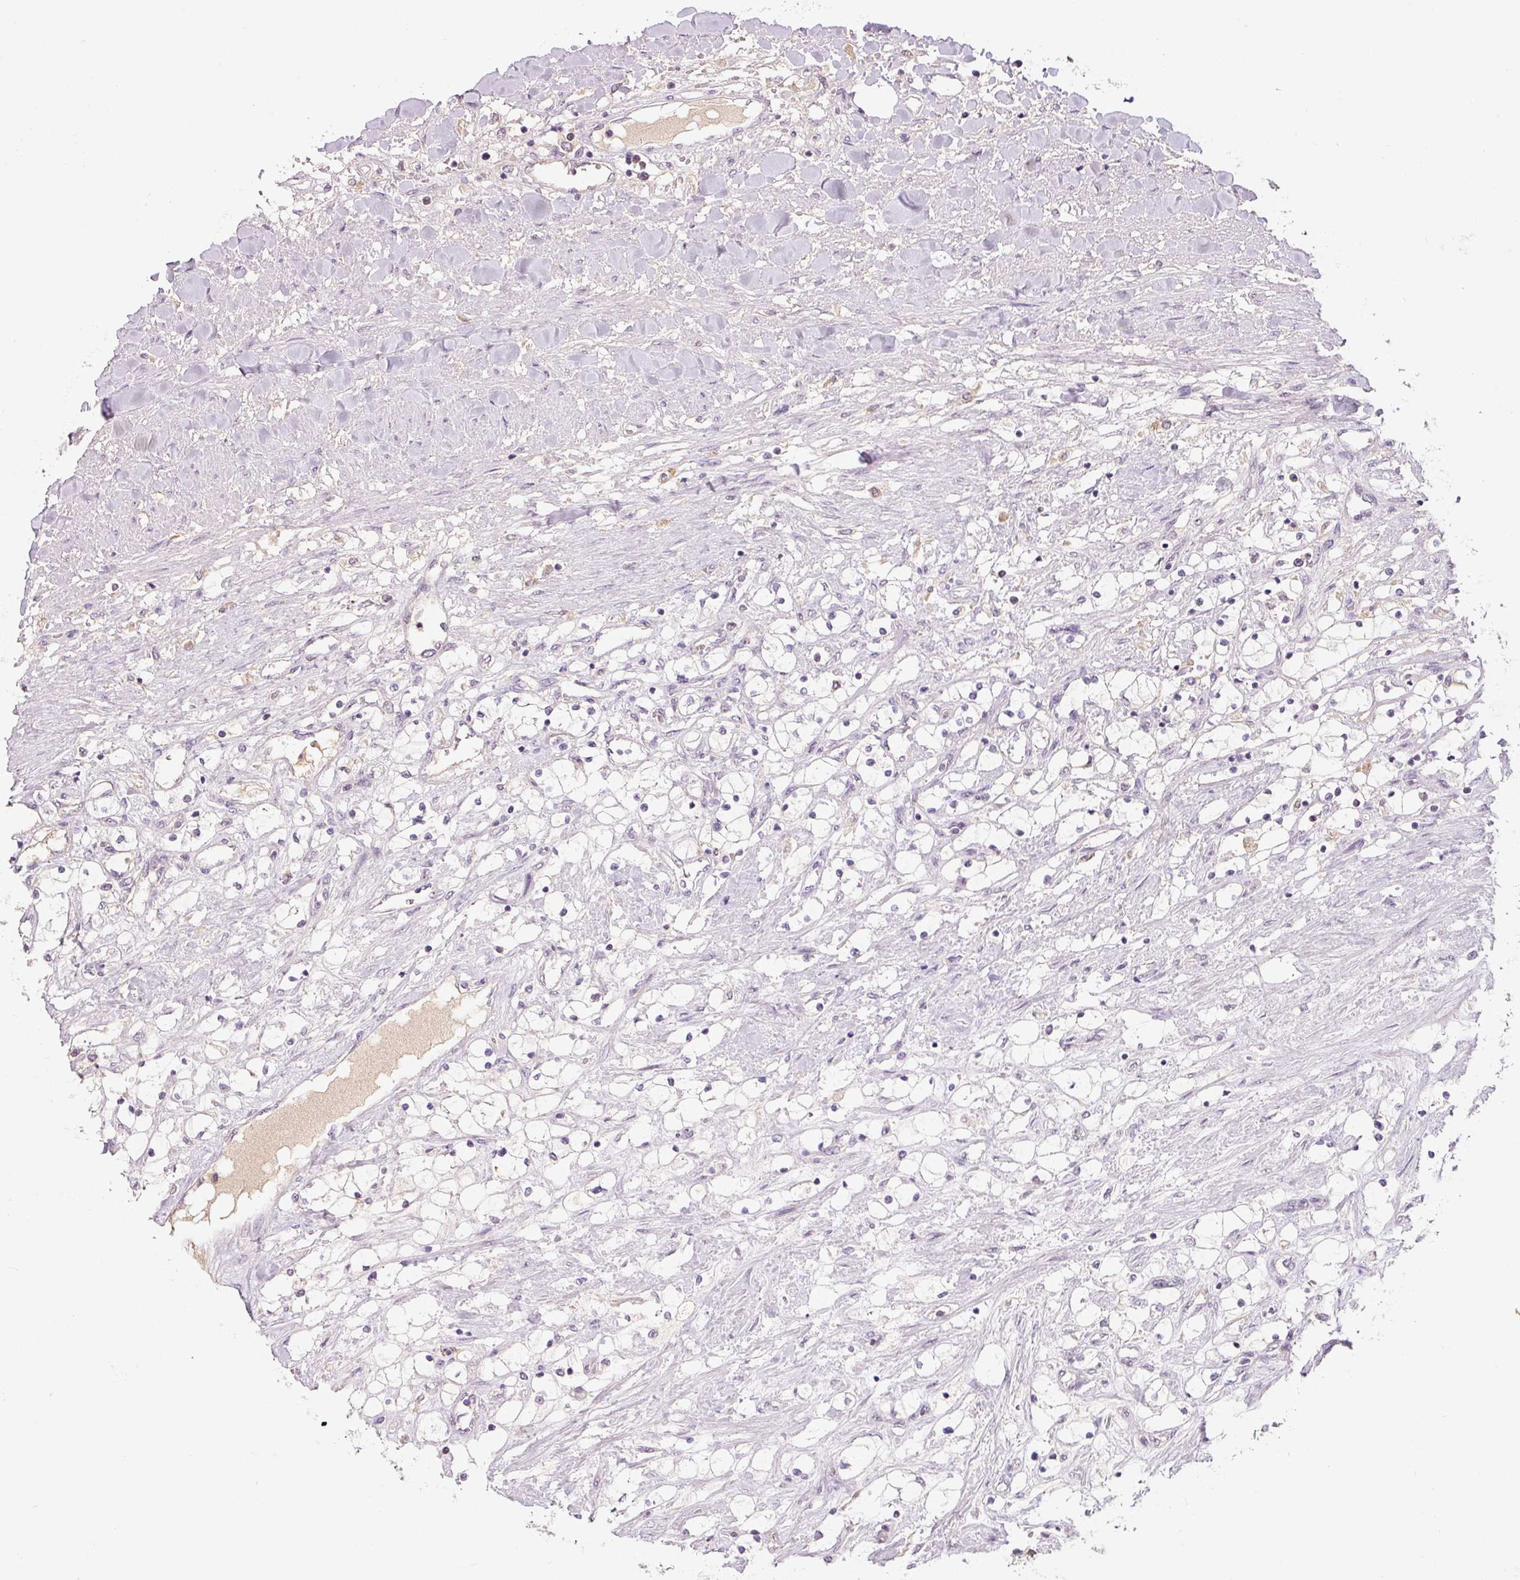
{"staining": {"intensity": "negative", "quantity": "none", "location": "none"}, "tissue": "renal cancer", "cell_type": "Tumor cells", "image_type": "cancer", "snomed": [{"axis": "morphology", "description": "Adenocarcinoma, NOS"}, {"axis": "topography", "description": "Kidney"}], "caption": "DAB immunohistochemical staining of human renal cancer shows no significant expression in tumor cells.", "gene": "TMEM37", "patient": {"sex": "male", "age": 68}}